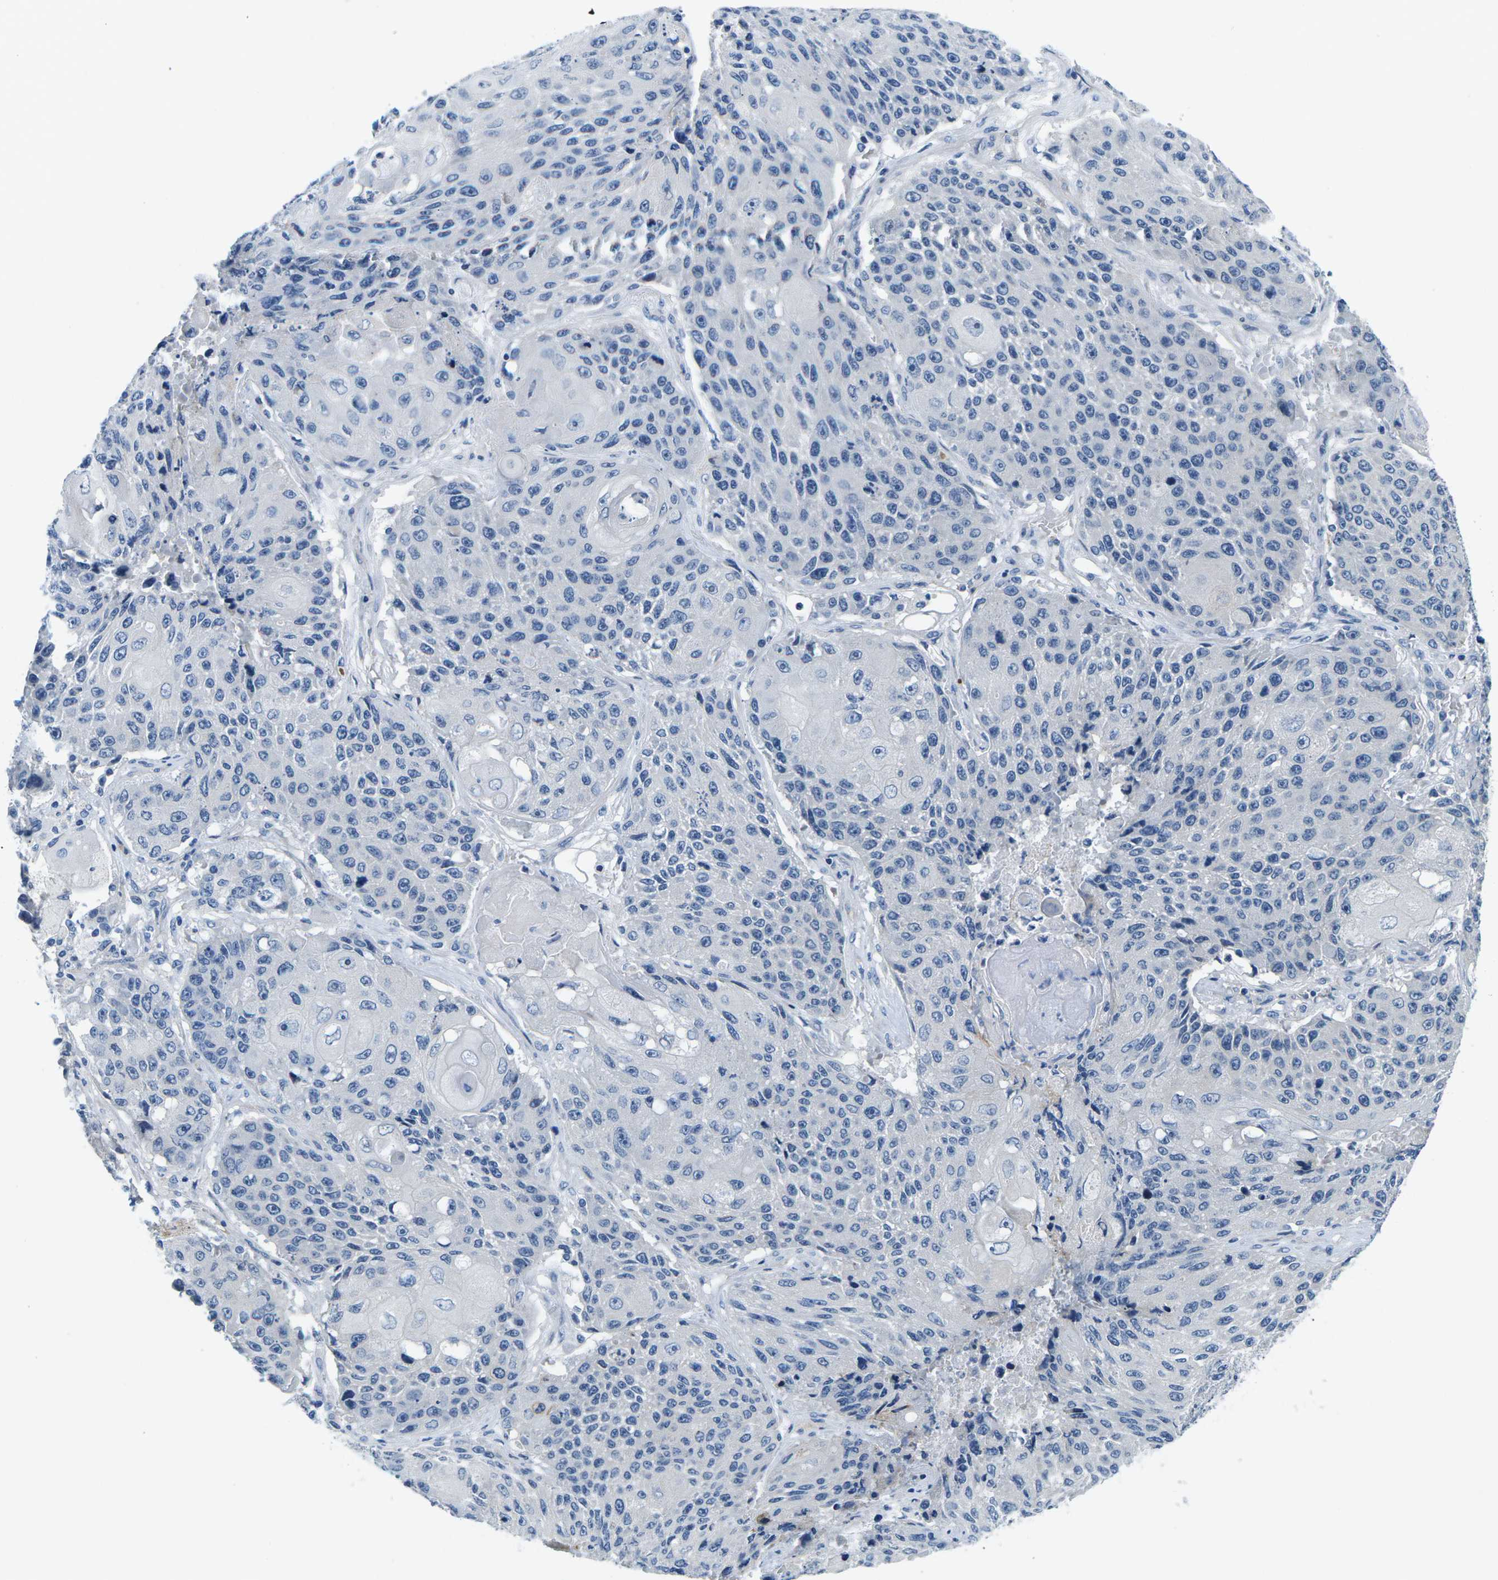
{"staining": {"intensity": "negative", "quantity": "none", "location": "none"}, "tissue": "lung cancer", "cell_type": "Tumor cells", "image_type": "cancer", "snomed": [{"axis": "morphology", "description": "Squamous cell carcinoma, NOS"}, {"axis": "topography", "description": "Lung"}], "caption": "A histopathology image of squamous cell carcinoma (lung) stained for a protein exhibits no brown staining in tumor cells.", "gene": "TSPAN2", "patient": {"sex": "male", "age": 61}}